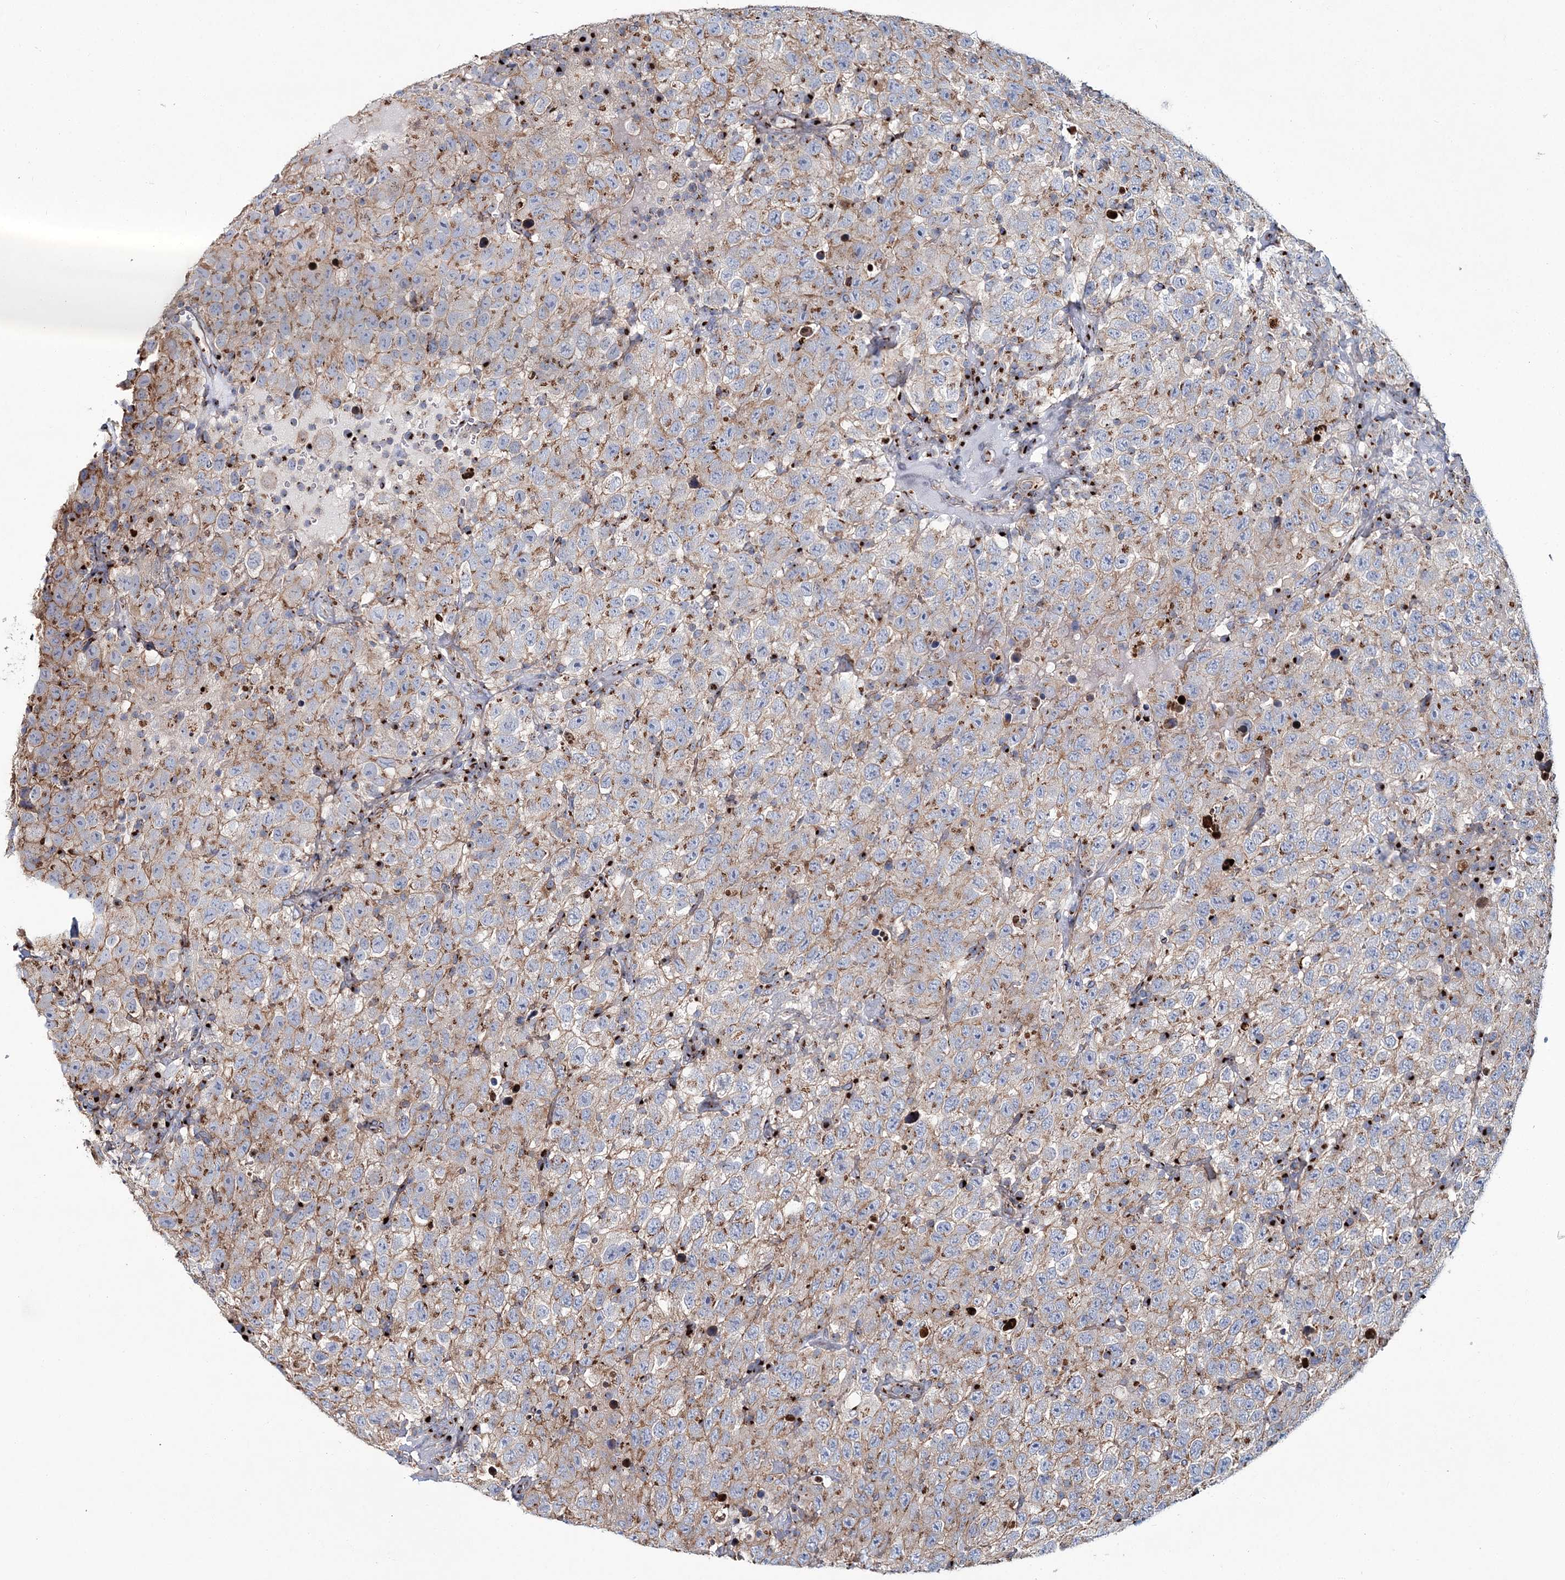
{"staining": {"intensity": "moderate", "quantity": "25%-75%", "location": "cytoplasmic/membranous"}, "tissue": "testis cancer", "cell_type": "Tumor cells", "image_type": "cancer", "snomed": [{"axis": "morphology", "description": "Seminoma, NOS"}, {"axis": "topography", "description": "Testis"}], "caption": "Immunohistochemical staining of human testis seminoma shows moderate cytoplasmic/membranous protein positivity in approximately 25%-75% of tumor cells.", "gene": "MAN1A2", "patient": {"sex": "male", "age": 41}}